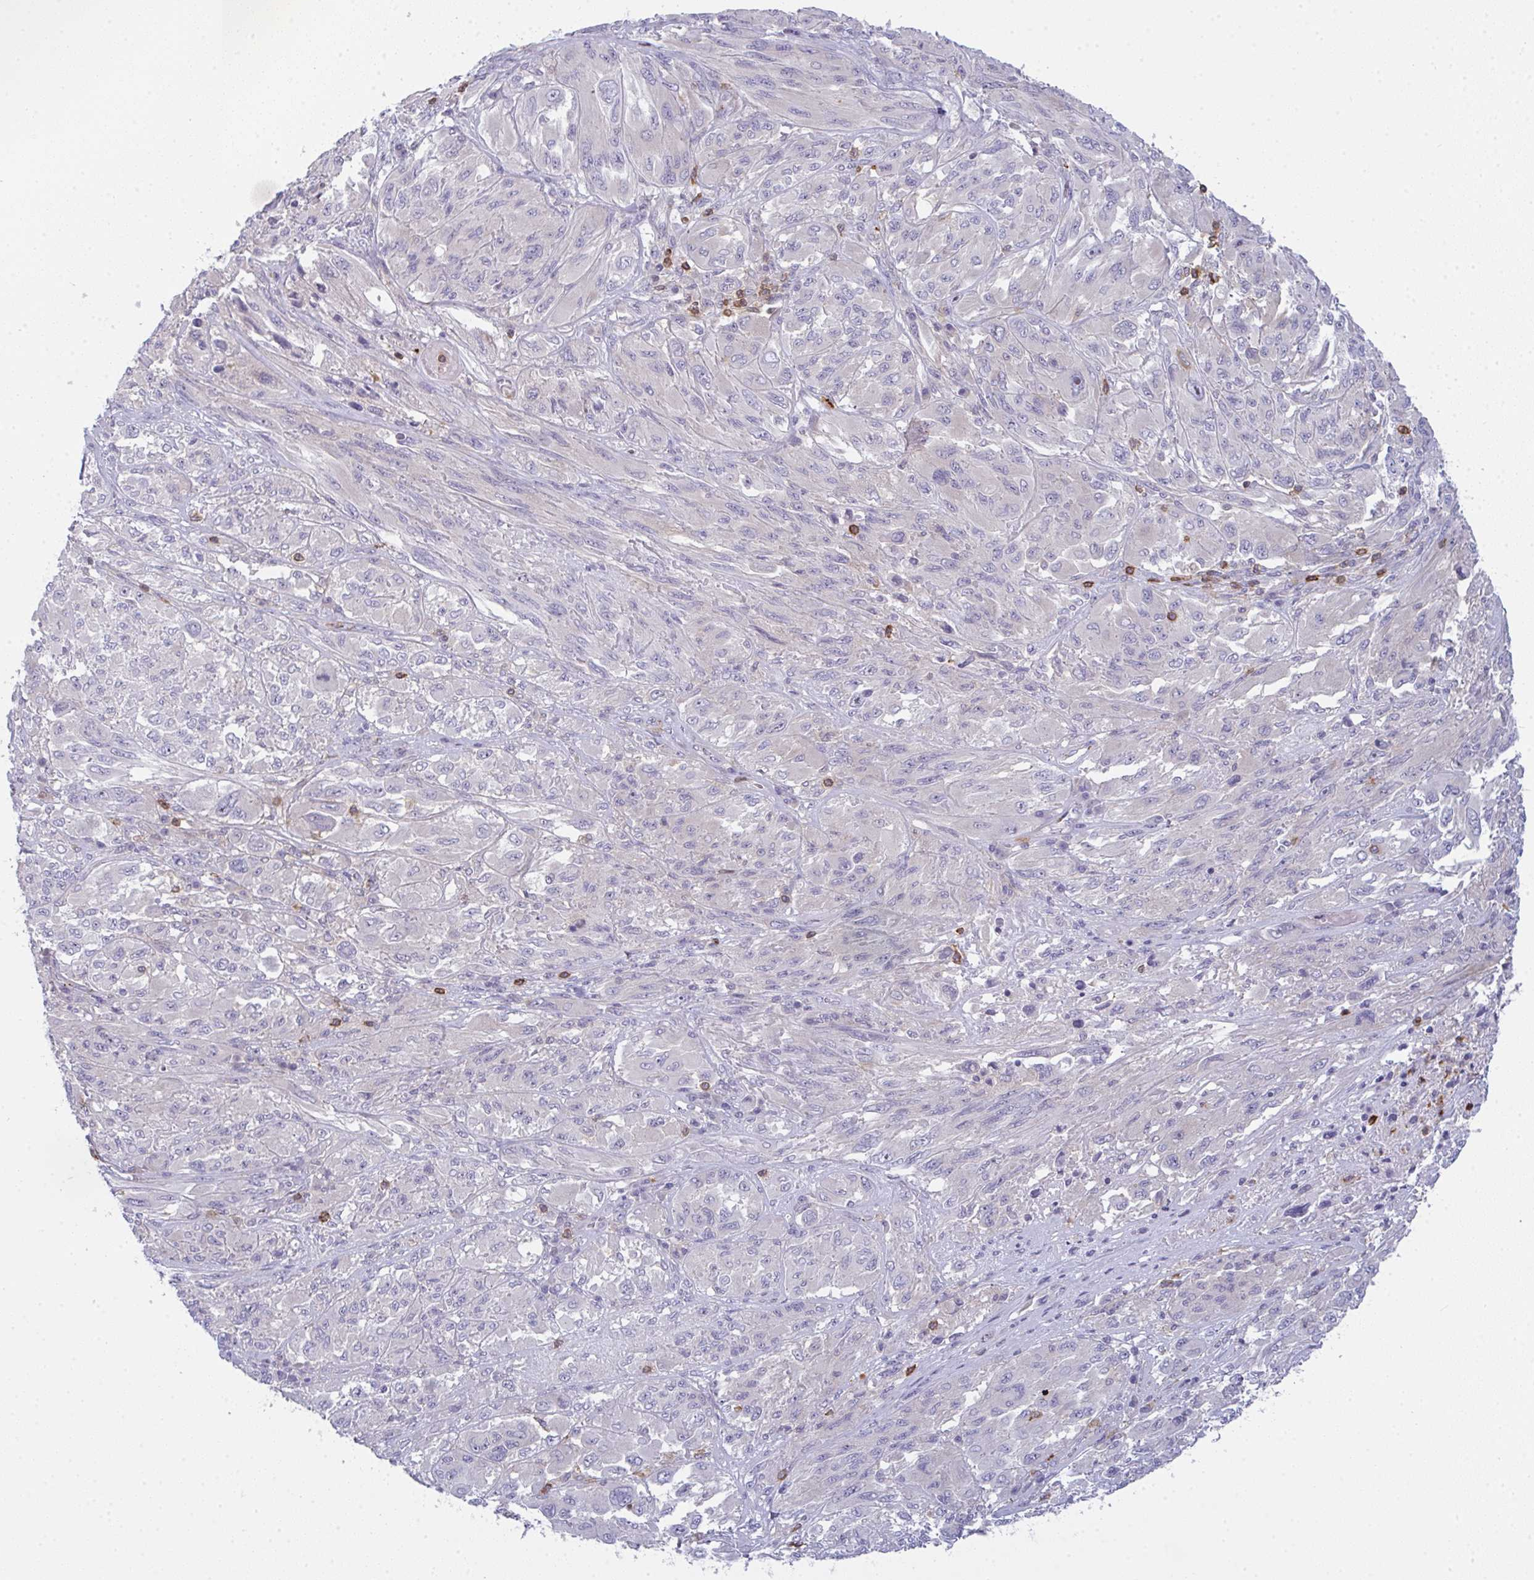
{"staining": {"intensity": "negative", "quantity": "none", "location": "none"}, "tissue": "melanoma", "cell_type": "Tumor cells", "image_type": "cancer", "snomed": [{"axis": "morphology", "description": "Malignant melanoma, NOS"}, {"axis": "topography", "description": "Skin"}], "caption": "Image shows no protein expression in tumor cells of melanoma tissue.", "gene": "CD80", "patient": {"sex": "female", "age": 91}}